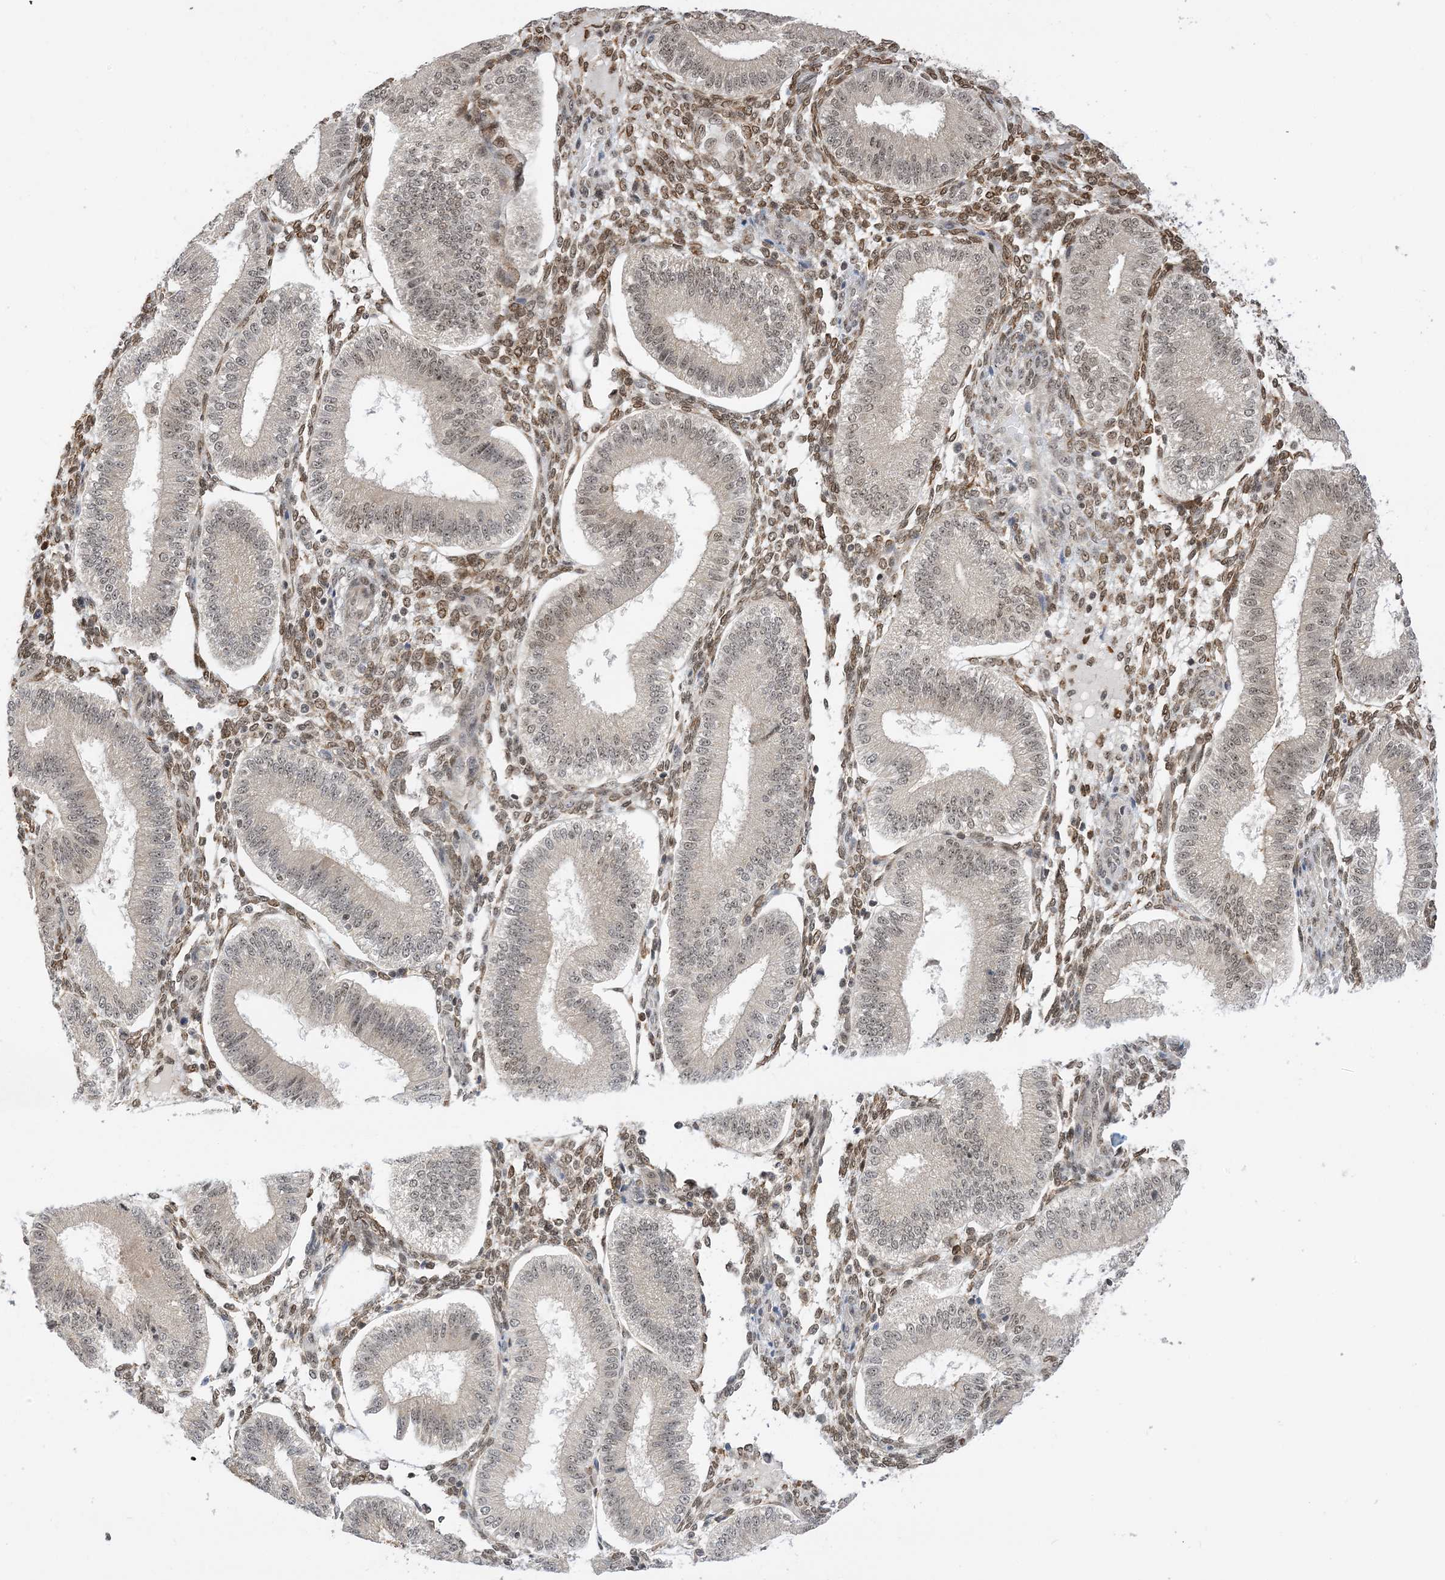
{"staining": {"intensity": "moderate", "quantity": "25%-75%", "location": "nuclear"}, "tissue": "endometrium", "cell_type": "Cells in endometrial stroma", "image_type": "normal", "snomed": [{"axis": "morphology", "description": "Normal tissue, NOS"}, {"axis": "topography", "description": "Endometrium"}], "caption": "Immunohistochemistry (IHC) image of normal human endometrium stained for a protein (brown), which demonstrates medium levels of moderate nuclear staining in about 25%-75% of cells in endometrial stroma.", "gene": "ZNF740", "patient": {"sex": "female", "age": 39}}